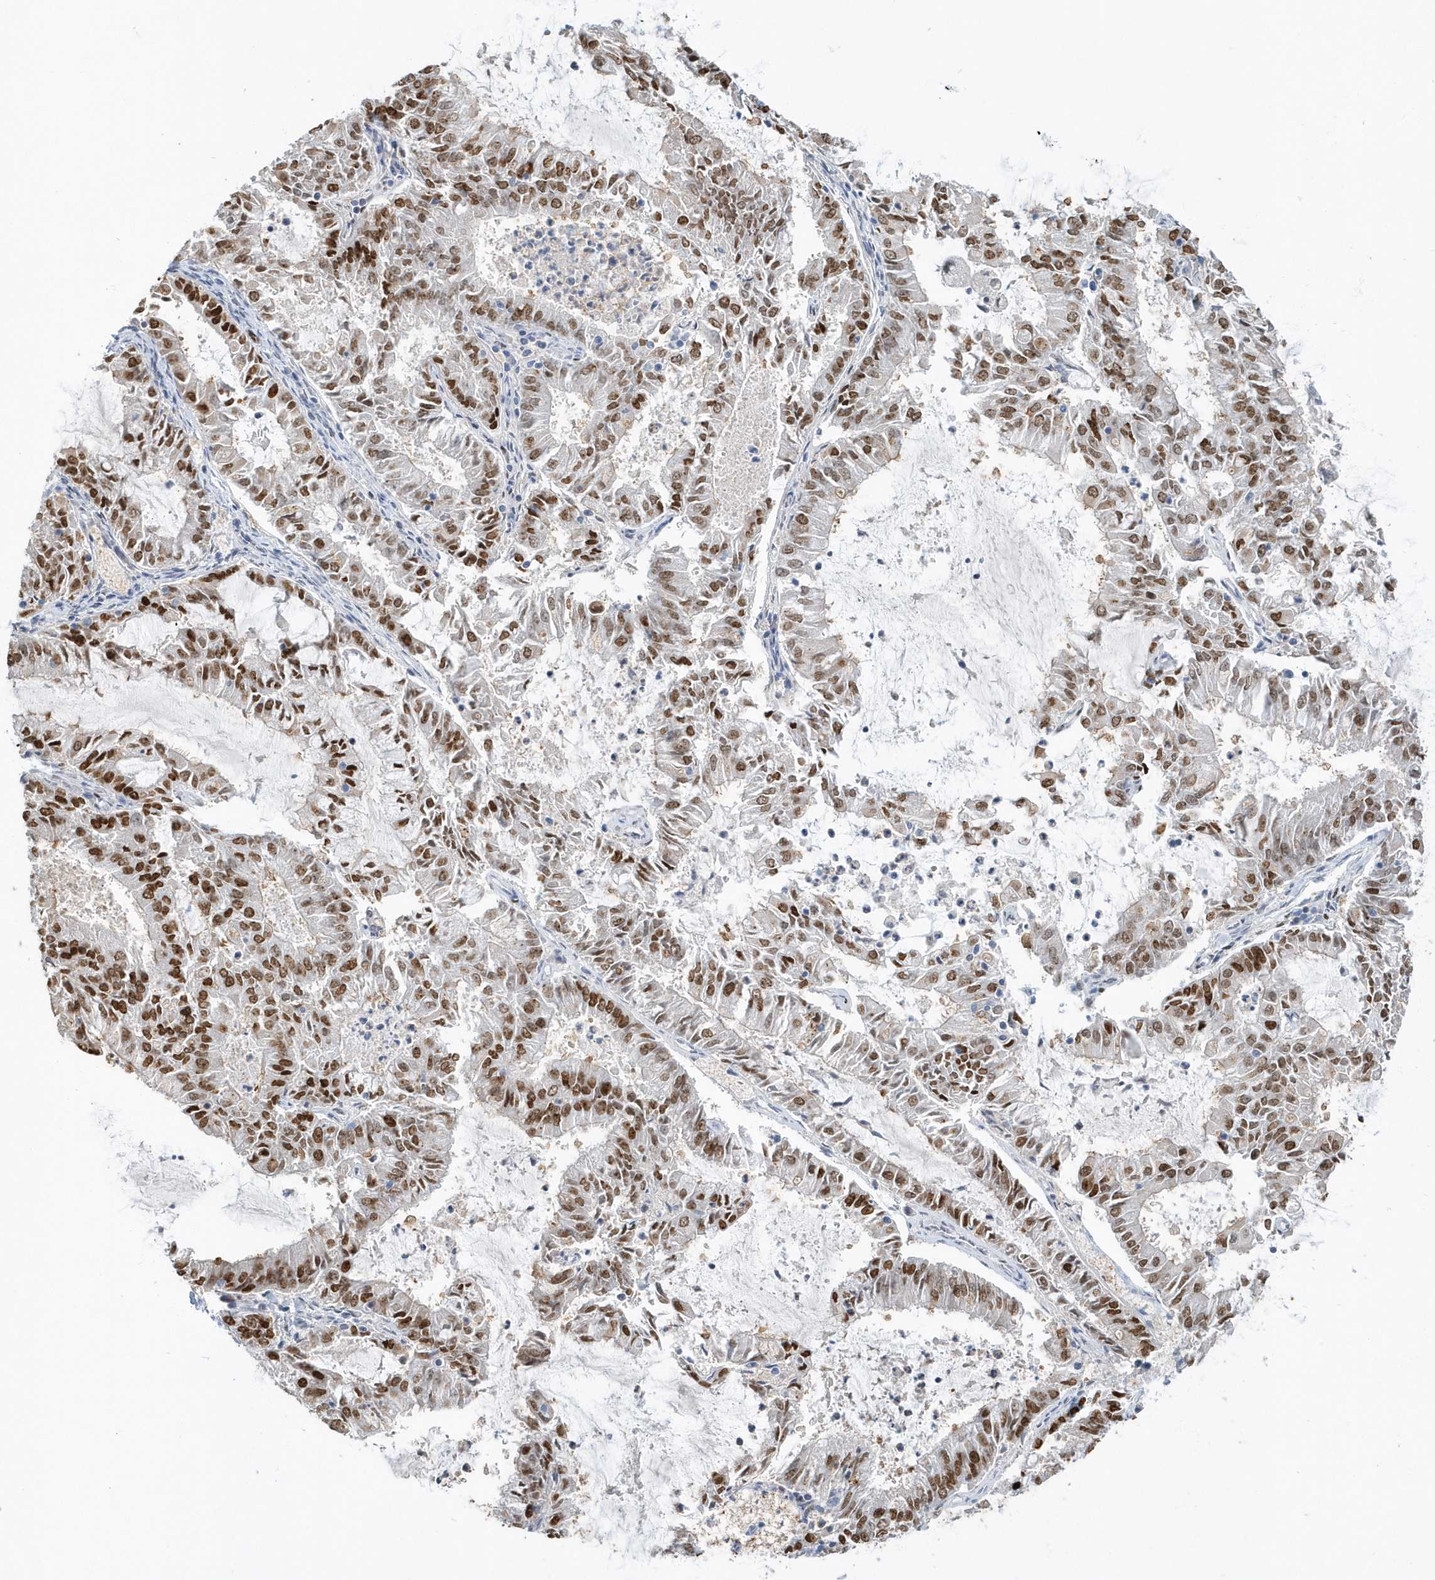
{"staining": {"intensity": "moderate", "quantity": ">75%", "location": "nuclear"}, "tissue": "endometrial cancer", "cell_type": "Tumor cells", "image_type": "cancer", "snomed": [{"axis": "morphology", "description": "Adenocarcinoma, NOS"}, {"axis": "topography", "description": "Endometrium"}], "caption": "Moderate nuclear protein staining is present in about >75% of tumor cells in endometrial cancer.", "gene": "MACROH2A2", "patient": {"sex": "female", "age": 57}}